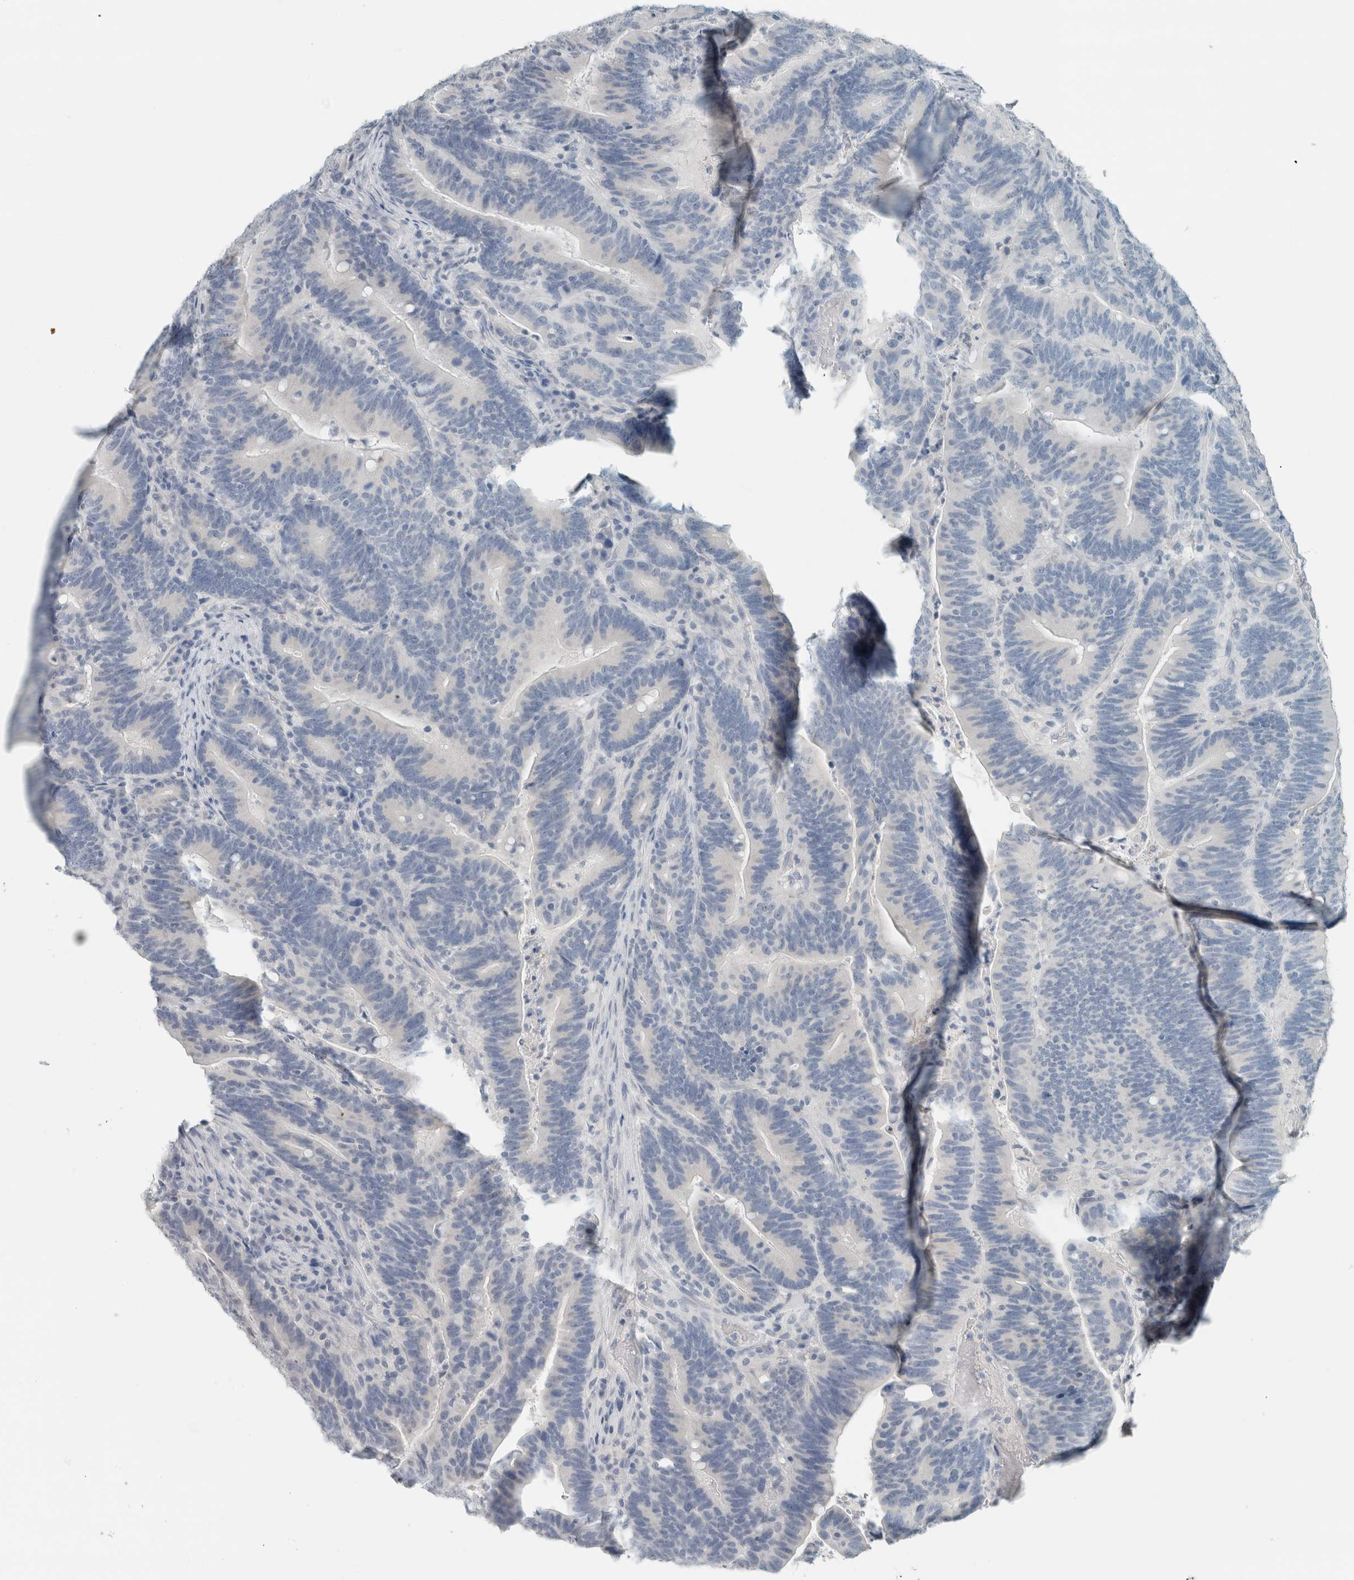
{"staining": {"intensity": "negative", "quantity": "none", "location": "none"}, "tissue": "colorectal cancer", "cell_type": "Tumor cells", "image_type": "cancer", "snomed": [{"axis": "morphology", "description": "Adenocarcinoma, NOS"}, {"axis": "topography", "description": "Colon"}], "caption": "The immunohistochemistry (IHC) image has no significant expression in tumor cells of colorectal adenocarcinoma tissue. (DAB (3,3'-diaminobenzidine) immunohistochemistry (IHC) with hematoxylin counter stain).", "gene": "TRIT1", "patient": {"sex": "female", "age": 66}}